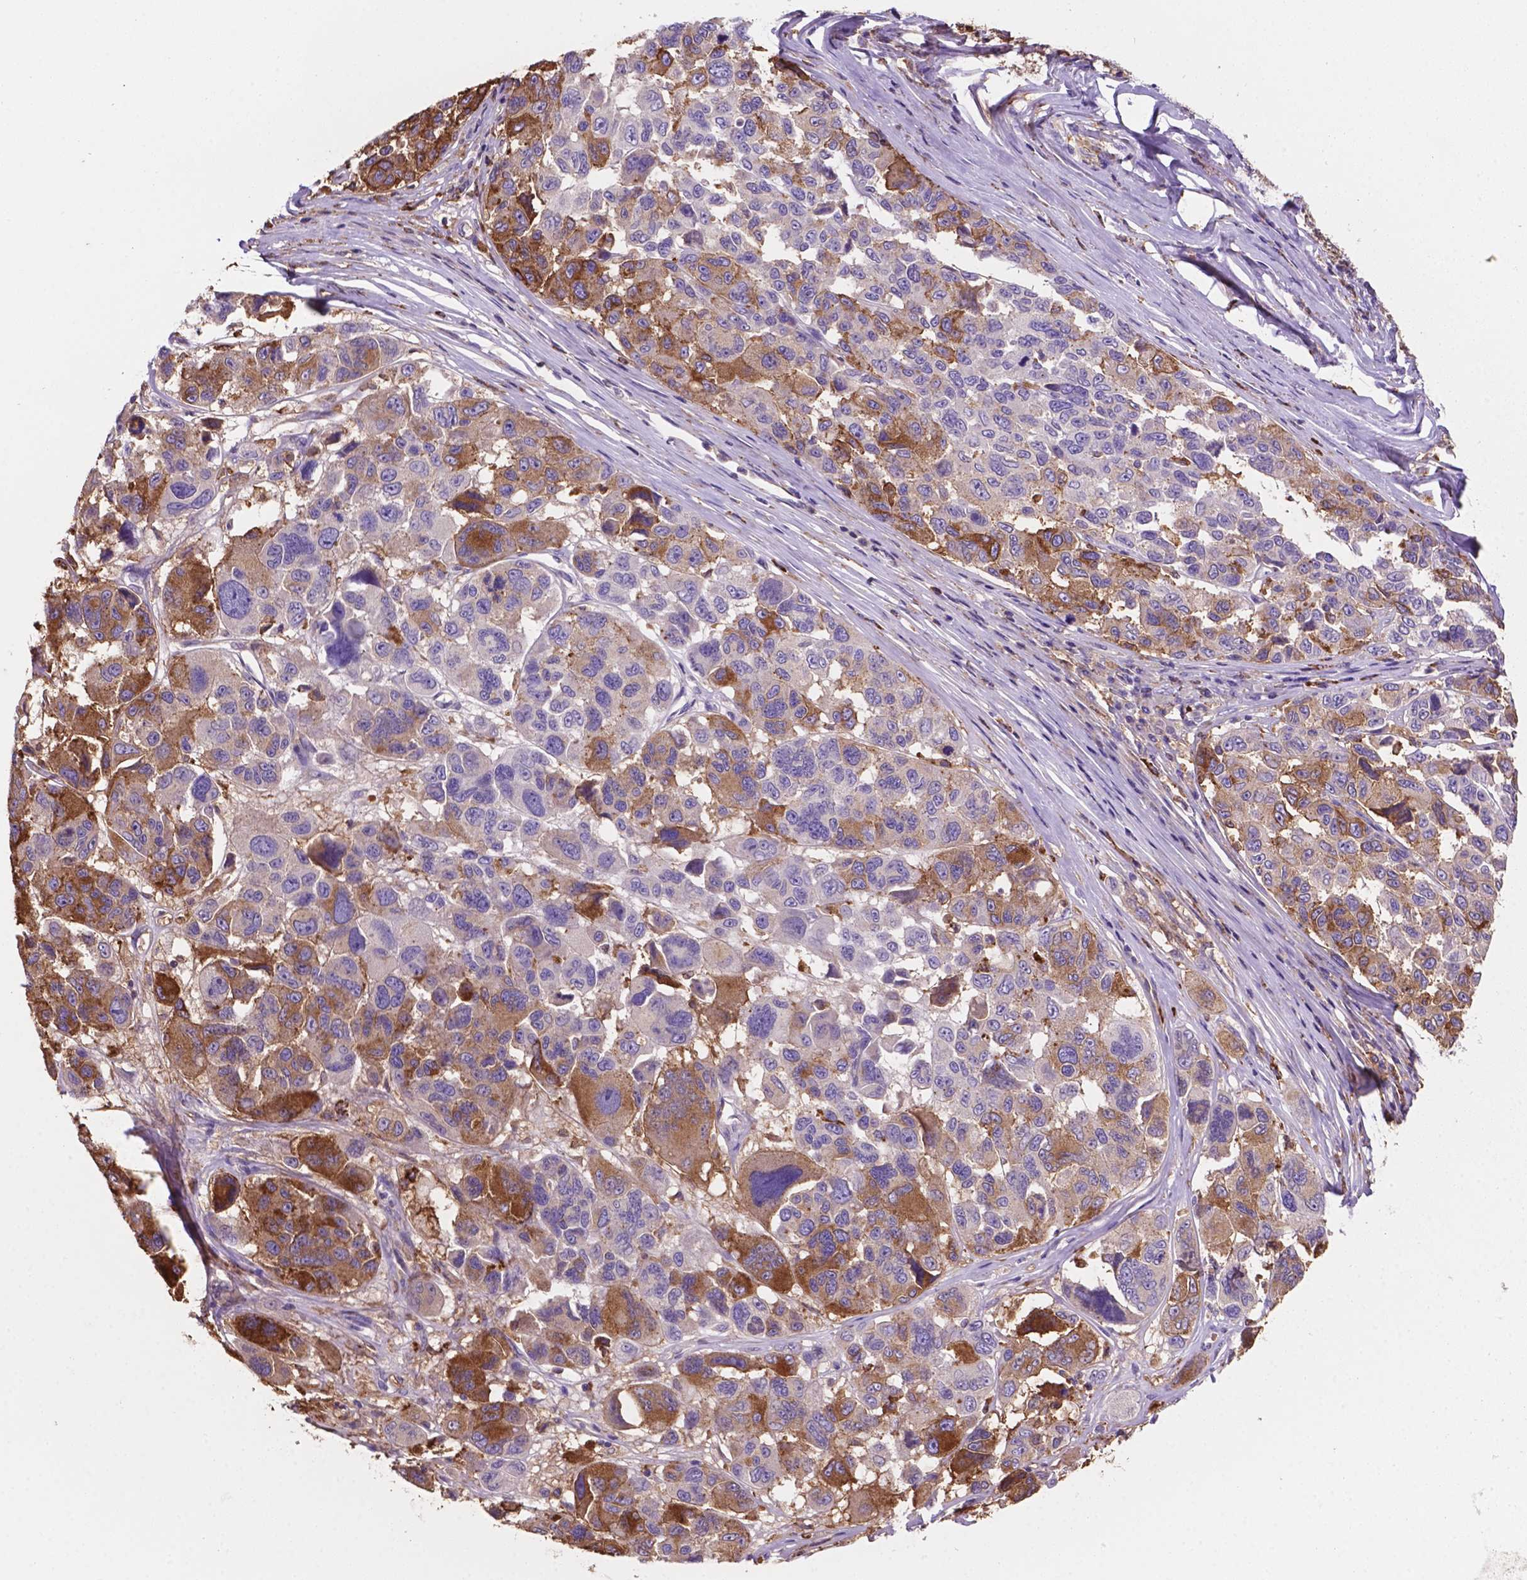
{"staining": {"intensity": "moderate", "quantity": "25%-75%", "location": "cytoplasmic/membranous"}, "tissue": "melanoma", "cell_type": "Tumor cells", "image_type": "cancer", "snomed": [{"axis": "morphology", "description": "Malignant melanoma, NOS"}, {"axis": "topography", "description": "Skin"}], "caption": "Human malignant melanoma stained with a brown dye demonstrates moderate cytoplasmic/membranous positive expression in about 25%-75% of tumor cells.", "gene": "MKRN2OS", "patient": {"sex": "female", "age": 66}}